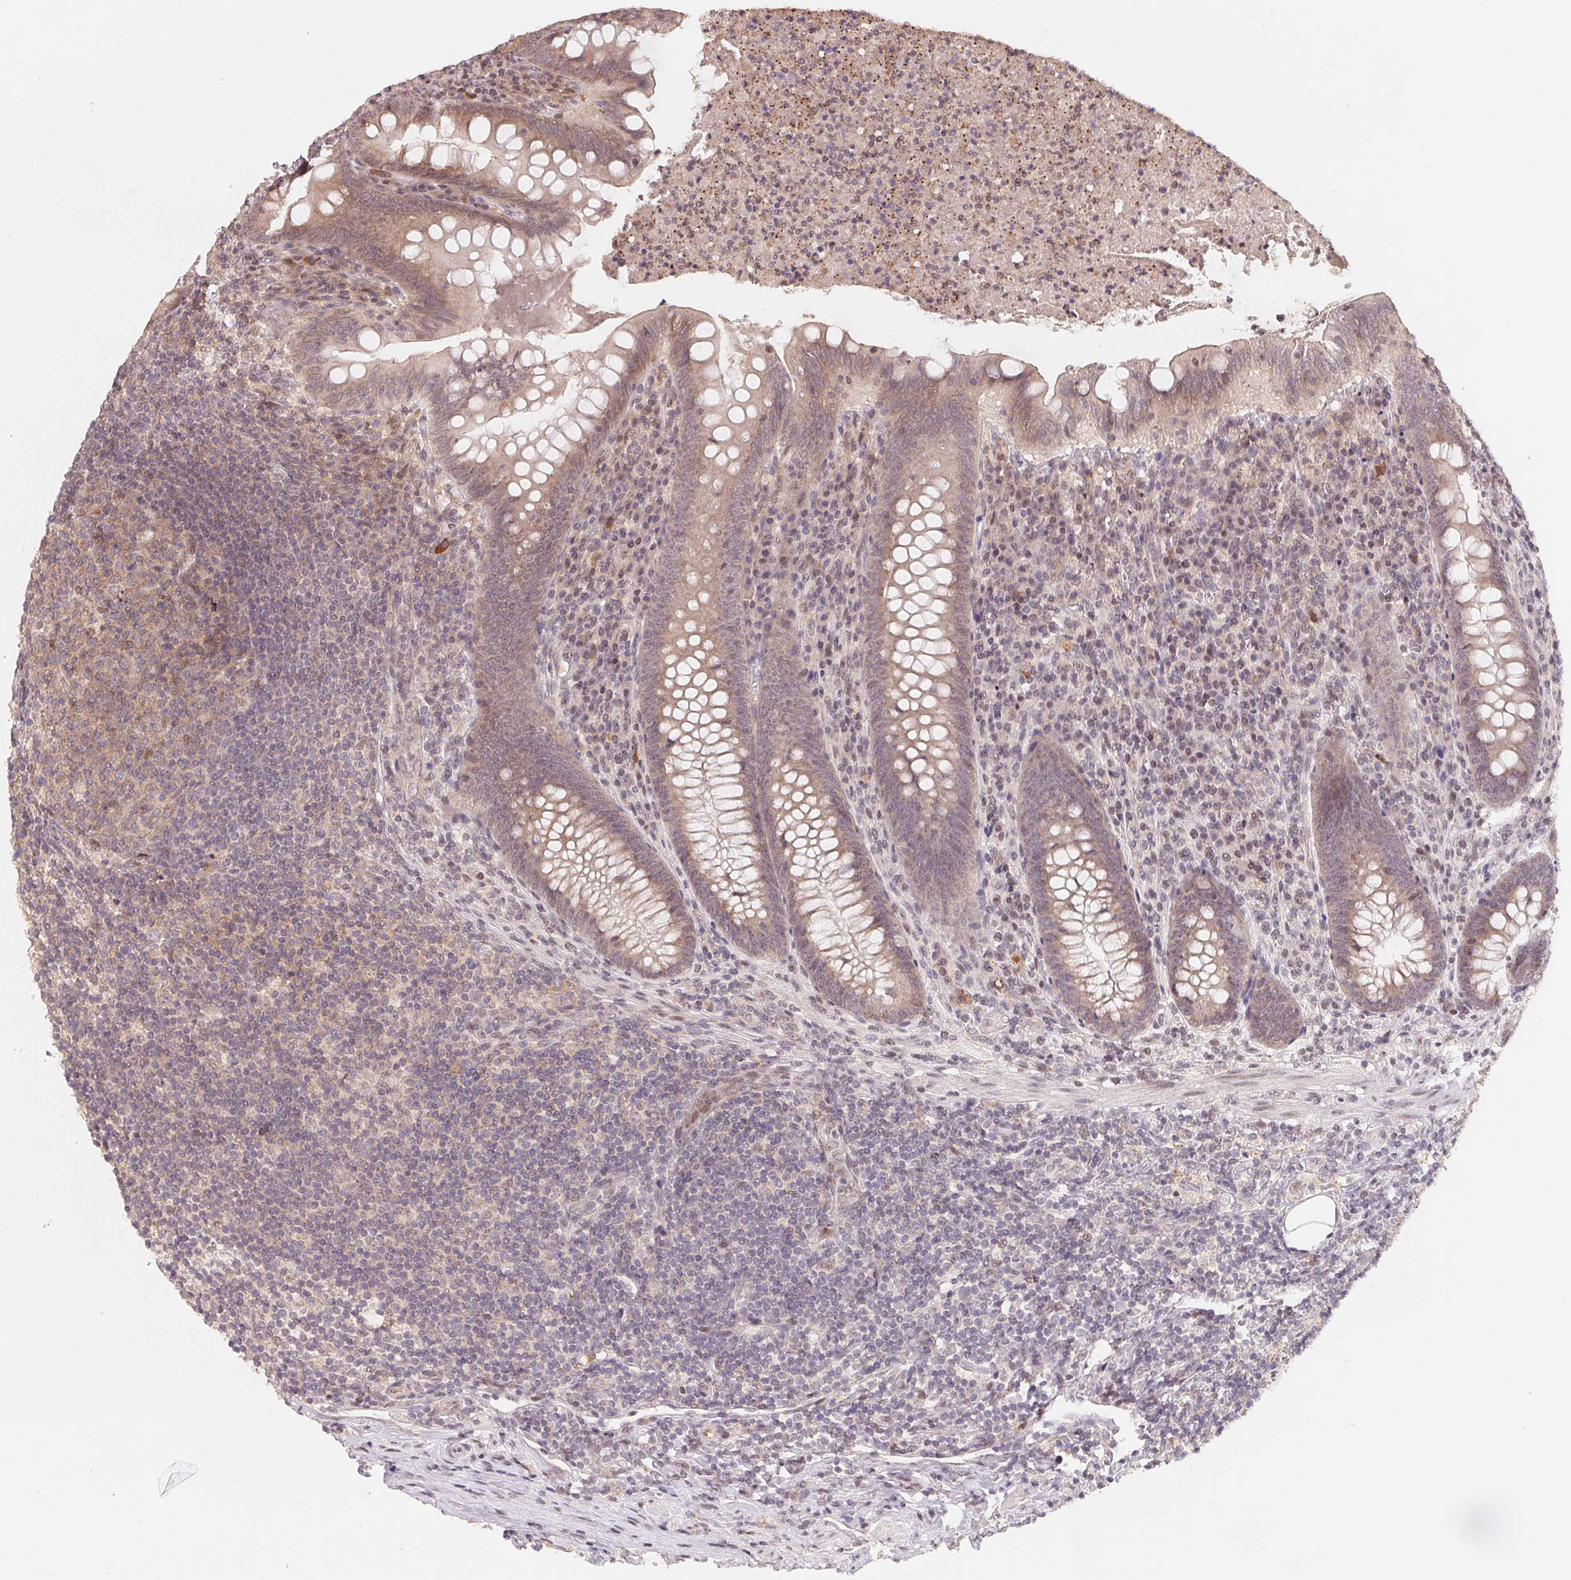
{"staining": {"intensity": "weak", "quantity": ">75%", "location": "cytoplasmic/membranous"}, "tissue": "appendix", "cell_type": "Glandular cells", "image_type": "normal", "snomed": [{"axis": "morphology", "description": "Normal tissue, NOS"}, {"axis": "topography", "description": "Appendix"}], "caption": "Immunohistochemical staining of normal appendix displays low levels of weak cytoplasmic/membranous staining in approximately >75% of glandular cells.", "gene": "HMGN3", "patient": {"sex": "male", "age": 47}}